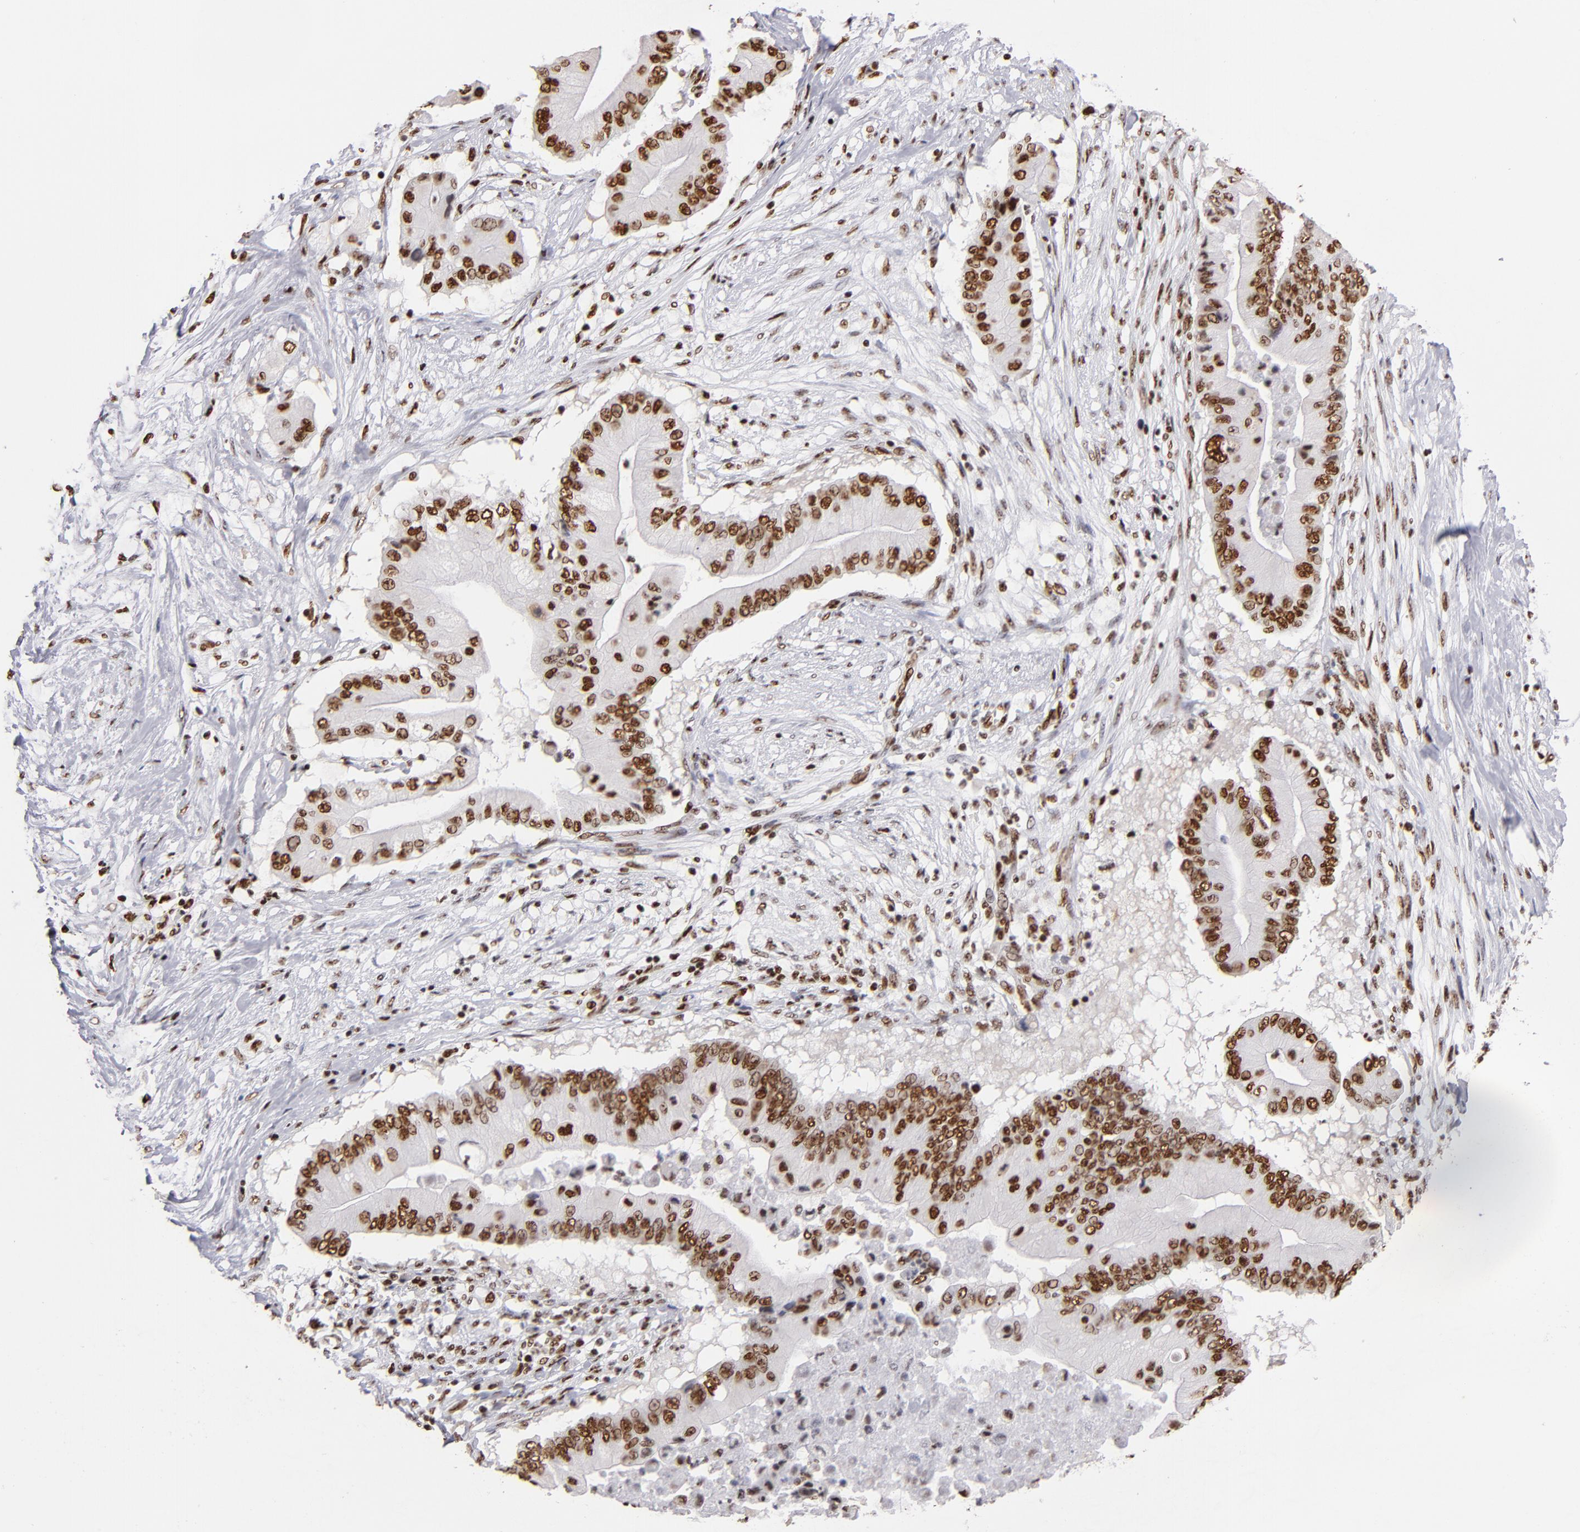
{"staining": {"intensity": "strong", "quantity": ">75%", "location": "nuclear"}, "tissue": "pancreatic cancer", "cell_type": "Tumor cells", "image_type": "cancer", "snomed": [{"axis": "morphology", "description": "Adenocarcinoma, NOS"}, {"axis": "topography", "description": "Pancreas"}], "caption": "Pancreatic adenocarcinoma stained with a protein marker exhibits strong staining in tumor cells.", "gene": "MRE11", "patient": {"sex": "male", "age": 62}}